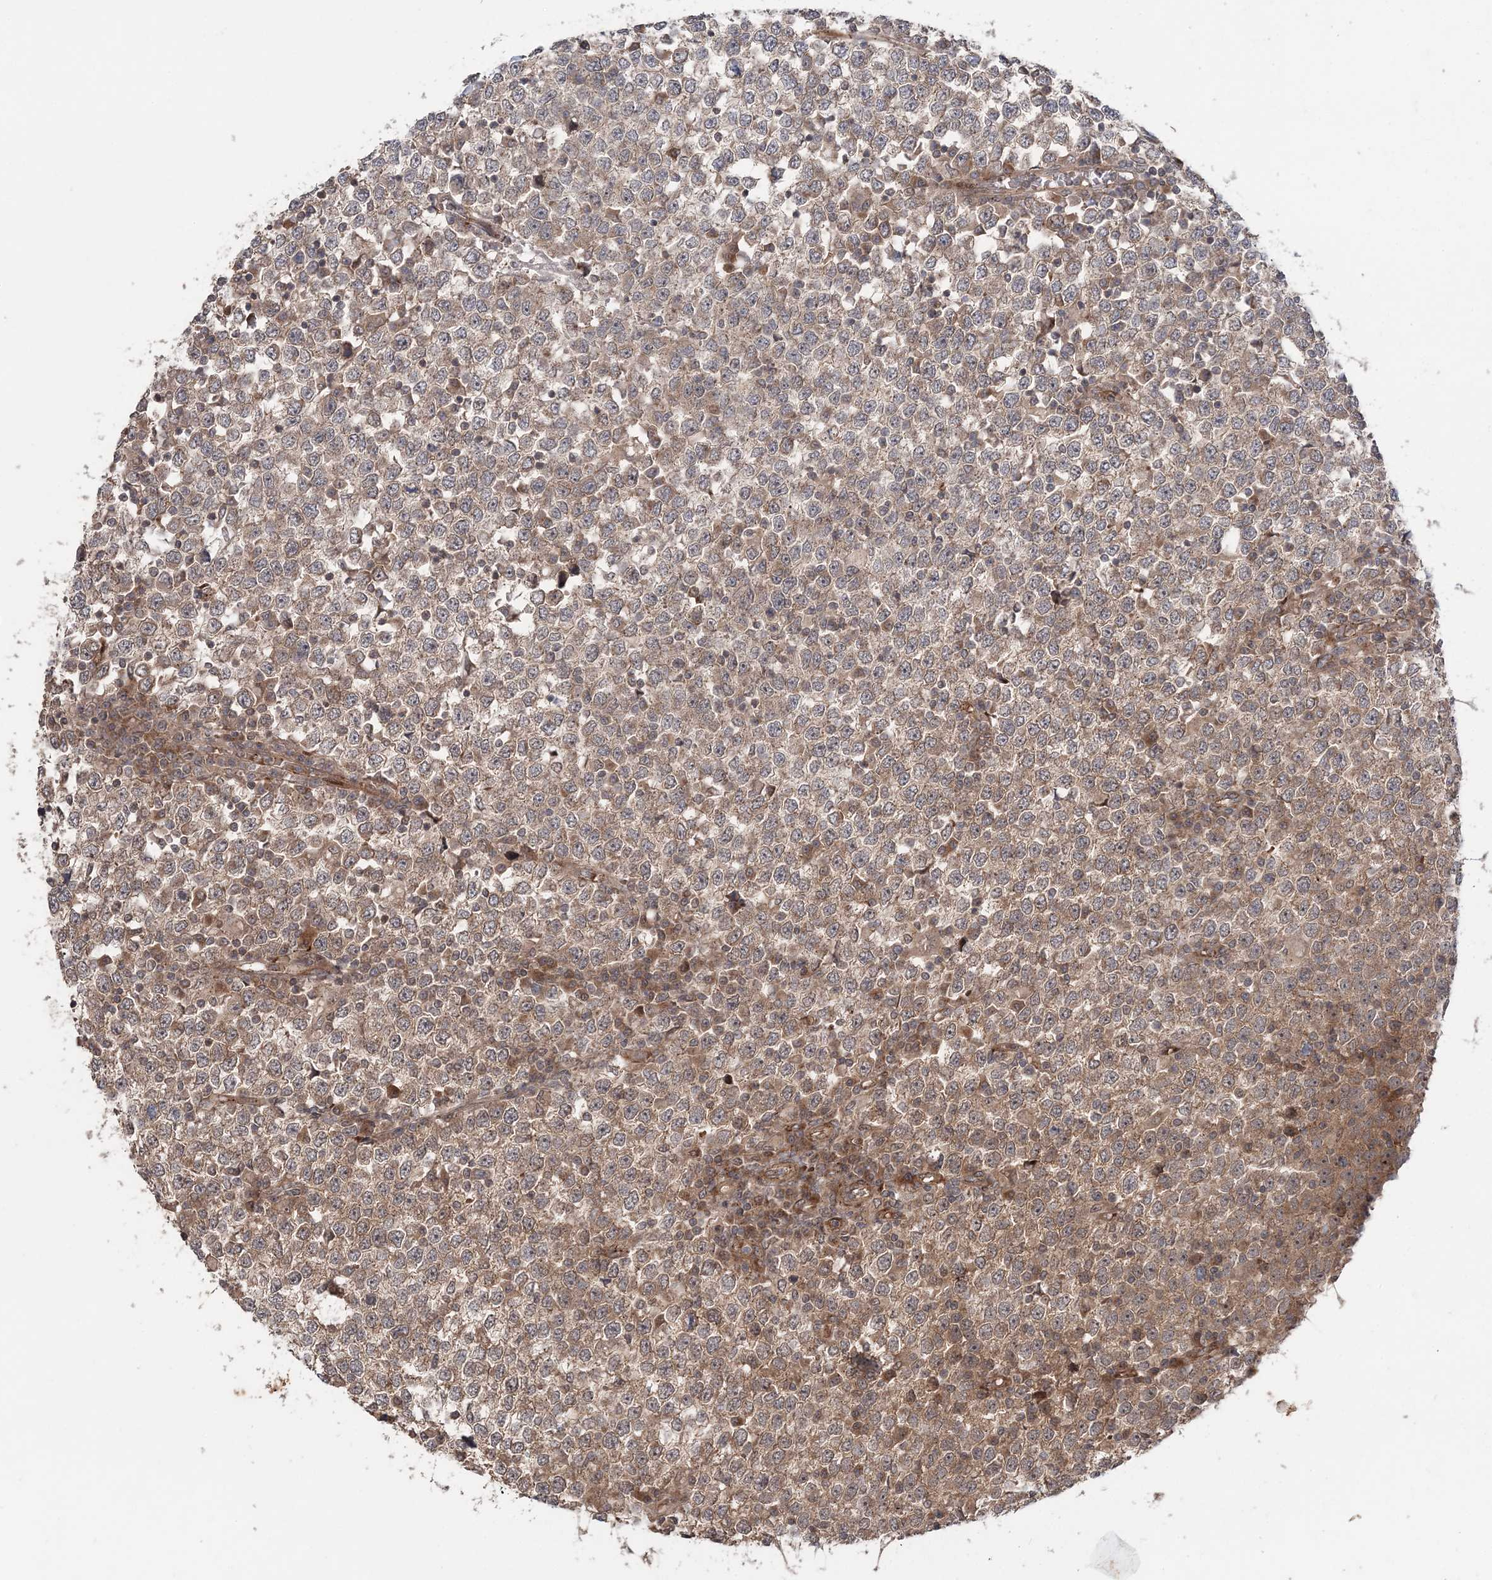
{"staining": {"intensity": "weak", "quantity": ">75%", "location": "cytoplasmic/membranous"}, "tissue": "testis cancer", "cell_type": "Tumor cells", "image_type": "cancer", "snomed": [{"axis": "morphology", "description": "Seminoma, NOS"}, {"axis": "topography", "description": "Testis"}], "caption": "A high-resolution photomicrograph shows immunohistochemistry (IHC) staining of testis cancer, which displays weak cytoplasmic/membranous positivity in approximately >75% of tumor cells.", "gene": "UBTD2", "patient": {"sex": "male", "age": 65}}